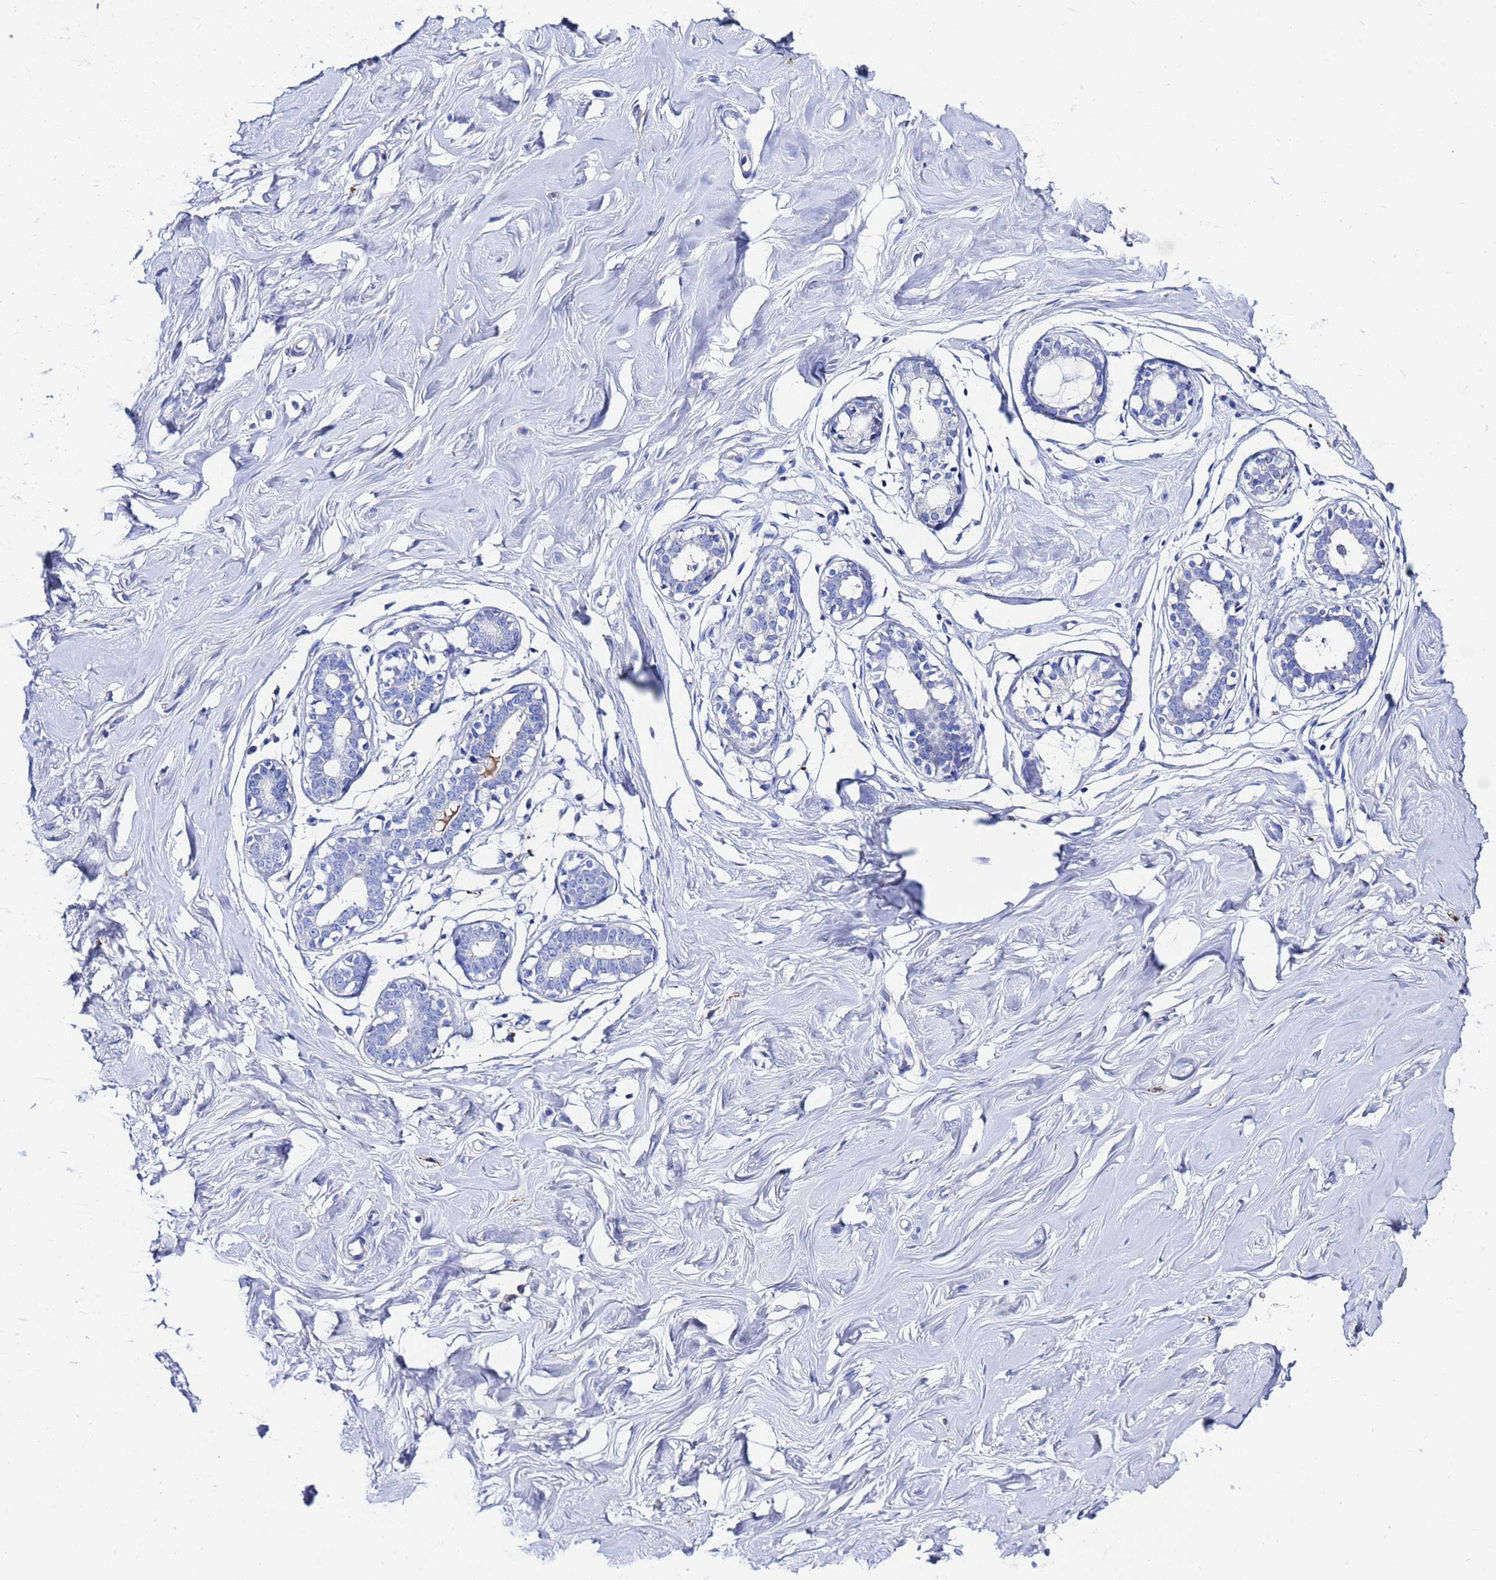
{"staining": {"intensity": "negative", "quantity": "none", "location": "none"}, "tissue": "breast", "cell_type": "Adipocytes", "image_type": "normal", "snomed": [{"axis": "morphology", "description": "Normal tissue, NOS"}, {"axis": "morphology", "description": "Adenoma, NOS"}, {"axis": "topography", "description": "Breast"}], "caption": "This is a photomicrograph of immunohistochemistry (IHC) staining of benign breast, which shows no staining in adipocytes. (Stains: DAB (3,3'-diaminobenzidine) IHC with hematoxylin counter stain, Microscopy: brightfield microscopy at high magnification).", "gene": "AQP12A", "patient": {"sex": "female", "age": 23}}